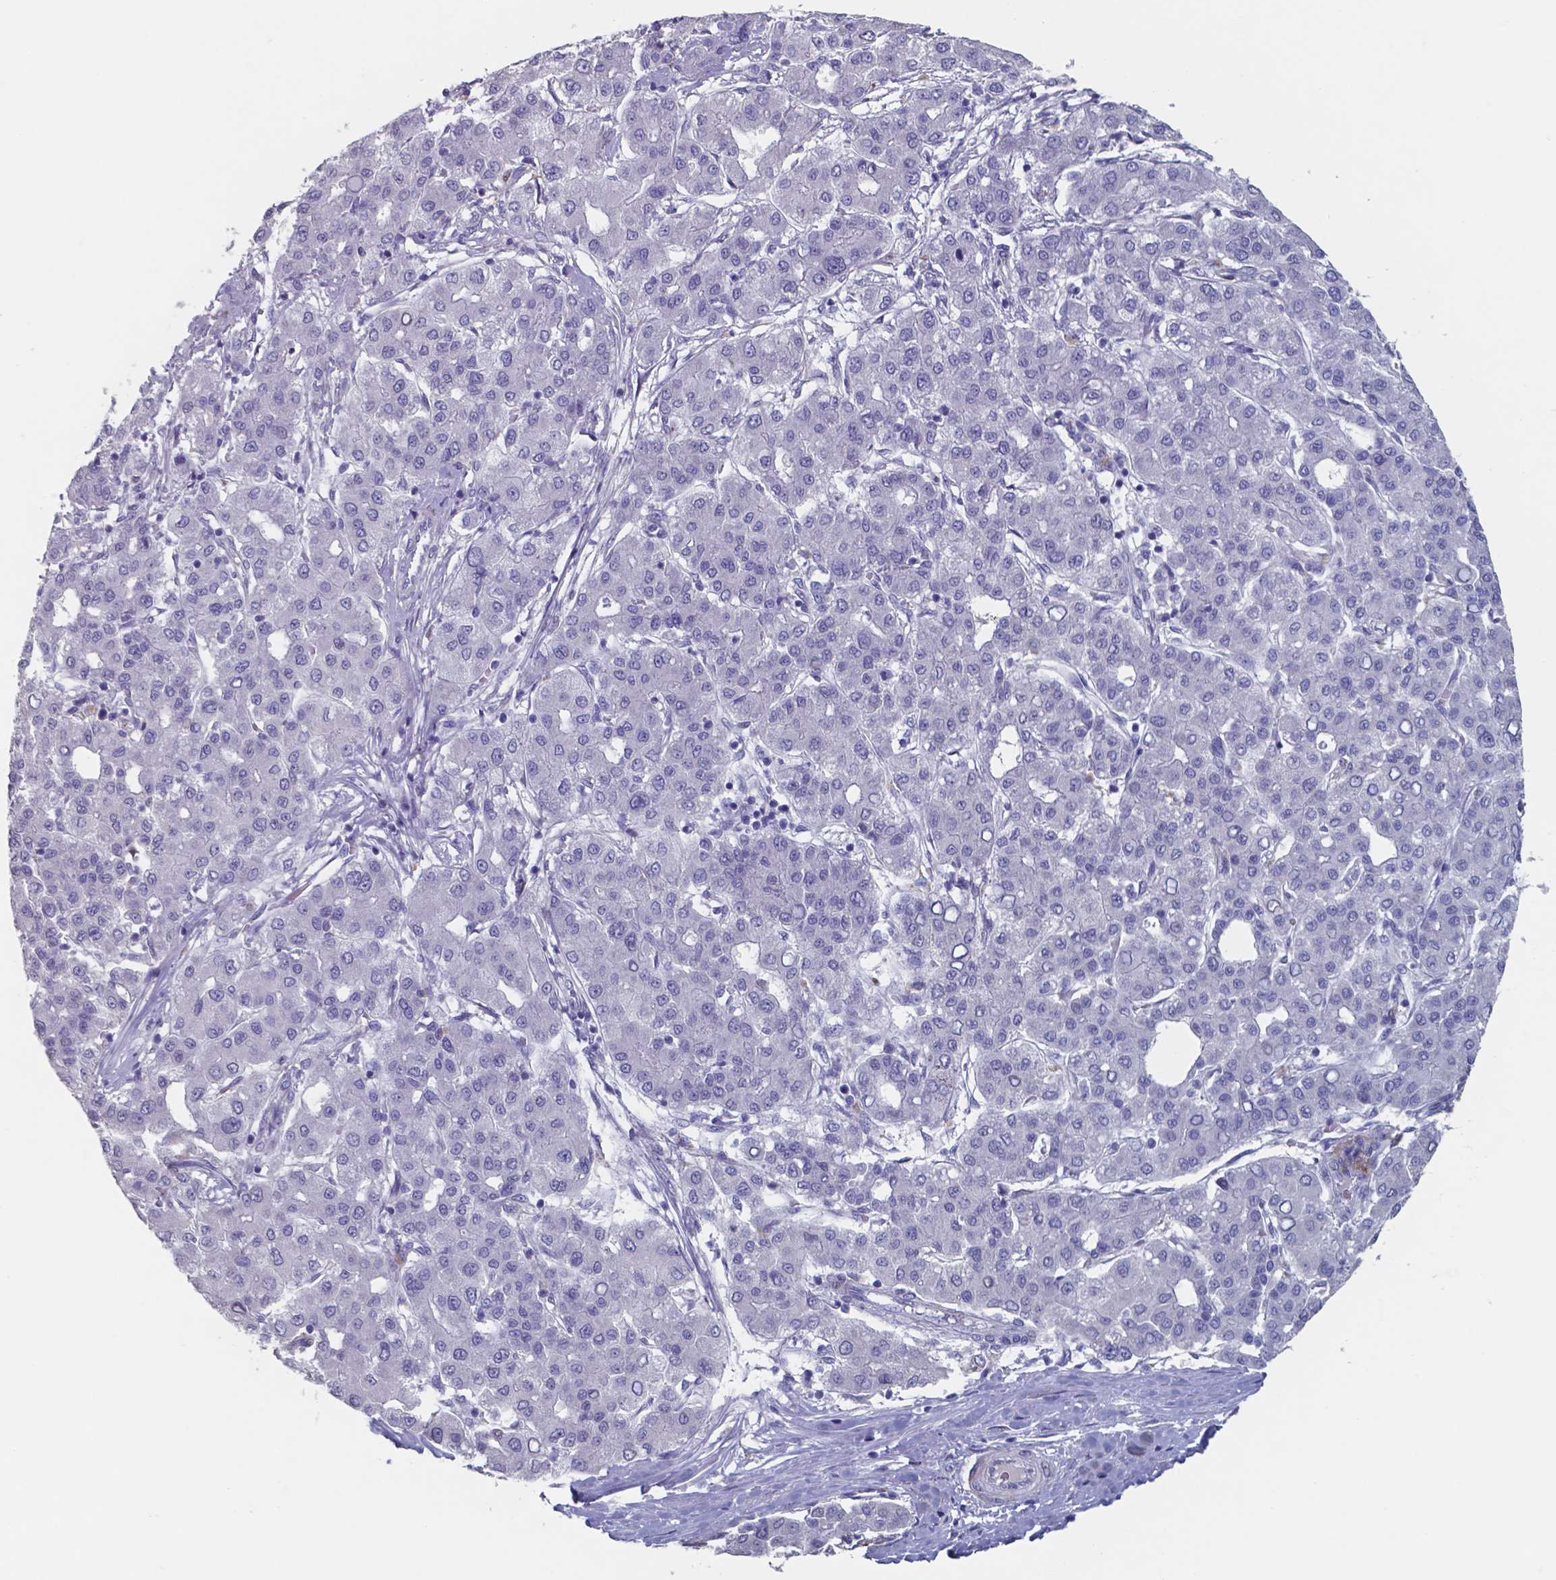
{"staining": {"intensity": "negative", "quantity": "none", "location": "none"}, "tissue": "liver cancer", "cell_type": "Tumor cells", "image_type": "cancer", "snomed": [{"axis": "morphology", "description": "Carcinoma, Hepatocellular, NOS"}, {"axis": "topography", "description": "Liver"}], "caption": "Protein analysis of liver cancer (hepatocellular carcinoma) demonstrates no significant positivity in tumor cells. The staining was performed using DAB to visualize the protein expression in brown, while the nuclei were stained in blue with hematoxylin (Magnification: 20x).", "gene": "PLA2R1", "patient": {"sex": "male", "age": 65}}